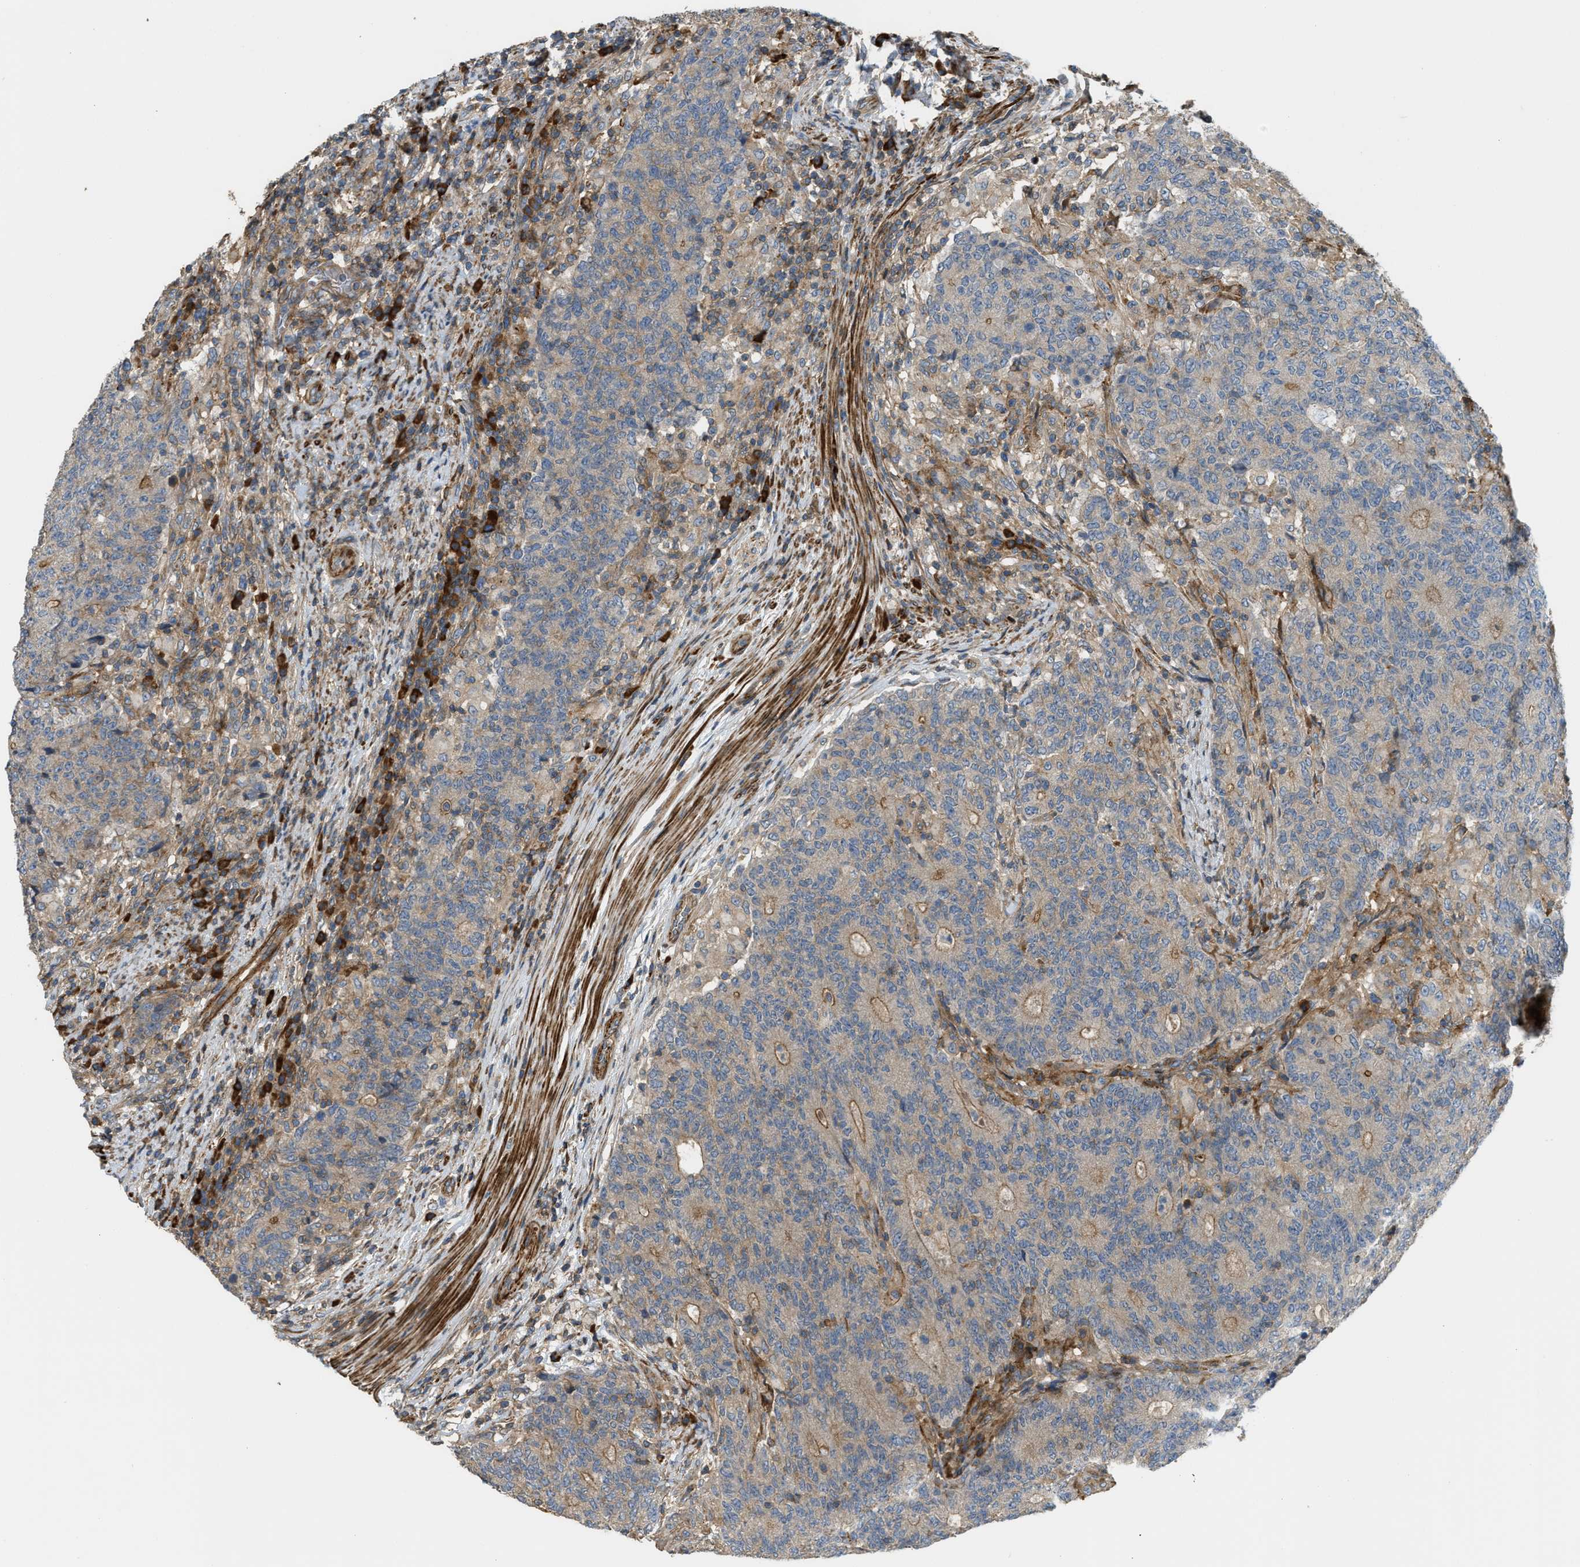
{"staining": {"intensity": "weak", "quantity": ">75%", "location": "cytoplasmic/membranous"}, "tissue": "colorectal cancer", "cell_type": "Tumor cells", "image_type": "cancer", "snomed": [{"axis": "morphology", "description": "Normal tissue, NOS"}, {"axis": "morphology", "description": "Adenocarcinoma, NOS"}, {"axis": "topography", "description": "Colon"}], "caption": "Colorectal cancer (adenocarcinoma) was stained to show a protein in brown. There is low levels of weak cytoplasmic/membranous positivity in approximately >75% of tumor cells. (Stains: DAB in brown, nuclei in blue, Microscopy: brightfield microscopy at high magnification).", "gene": "BTN3A2", "patient": {"sex": "female", "age": 75}}